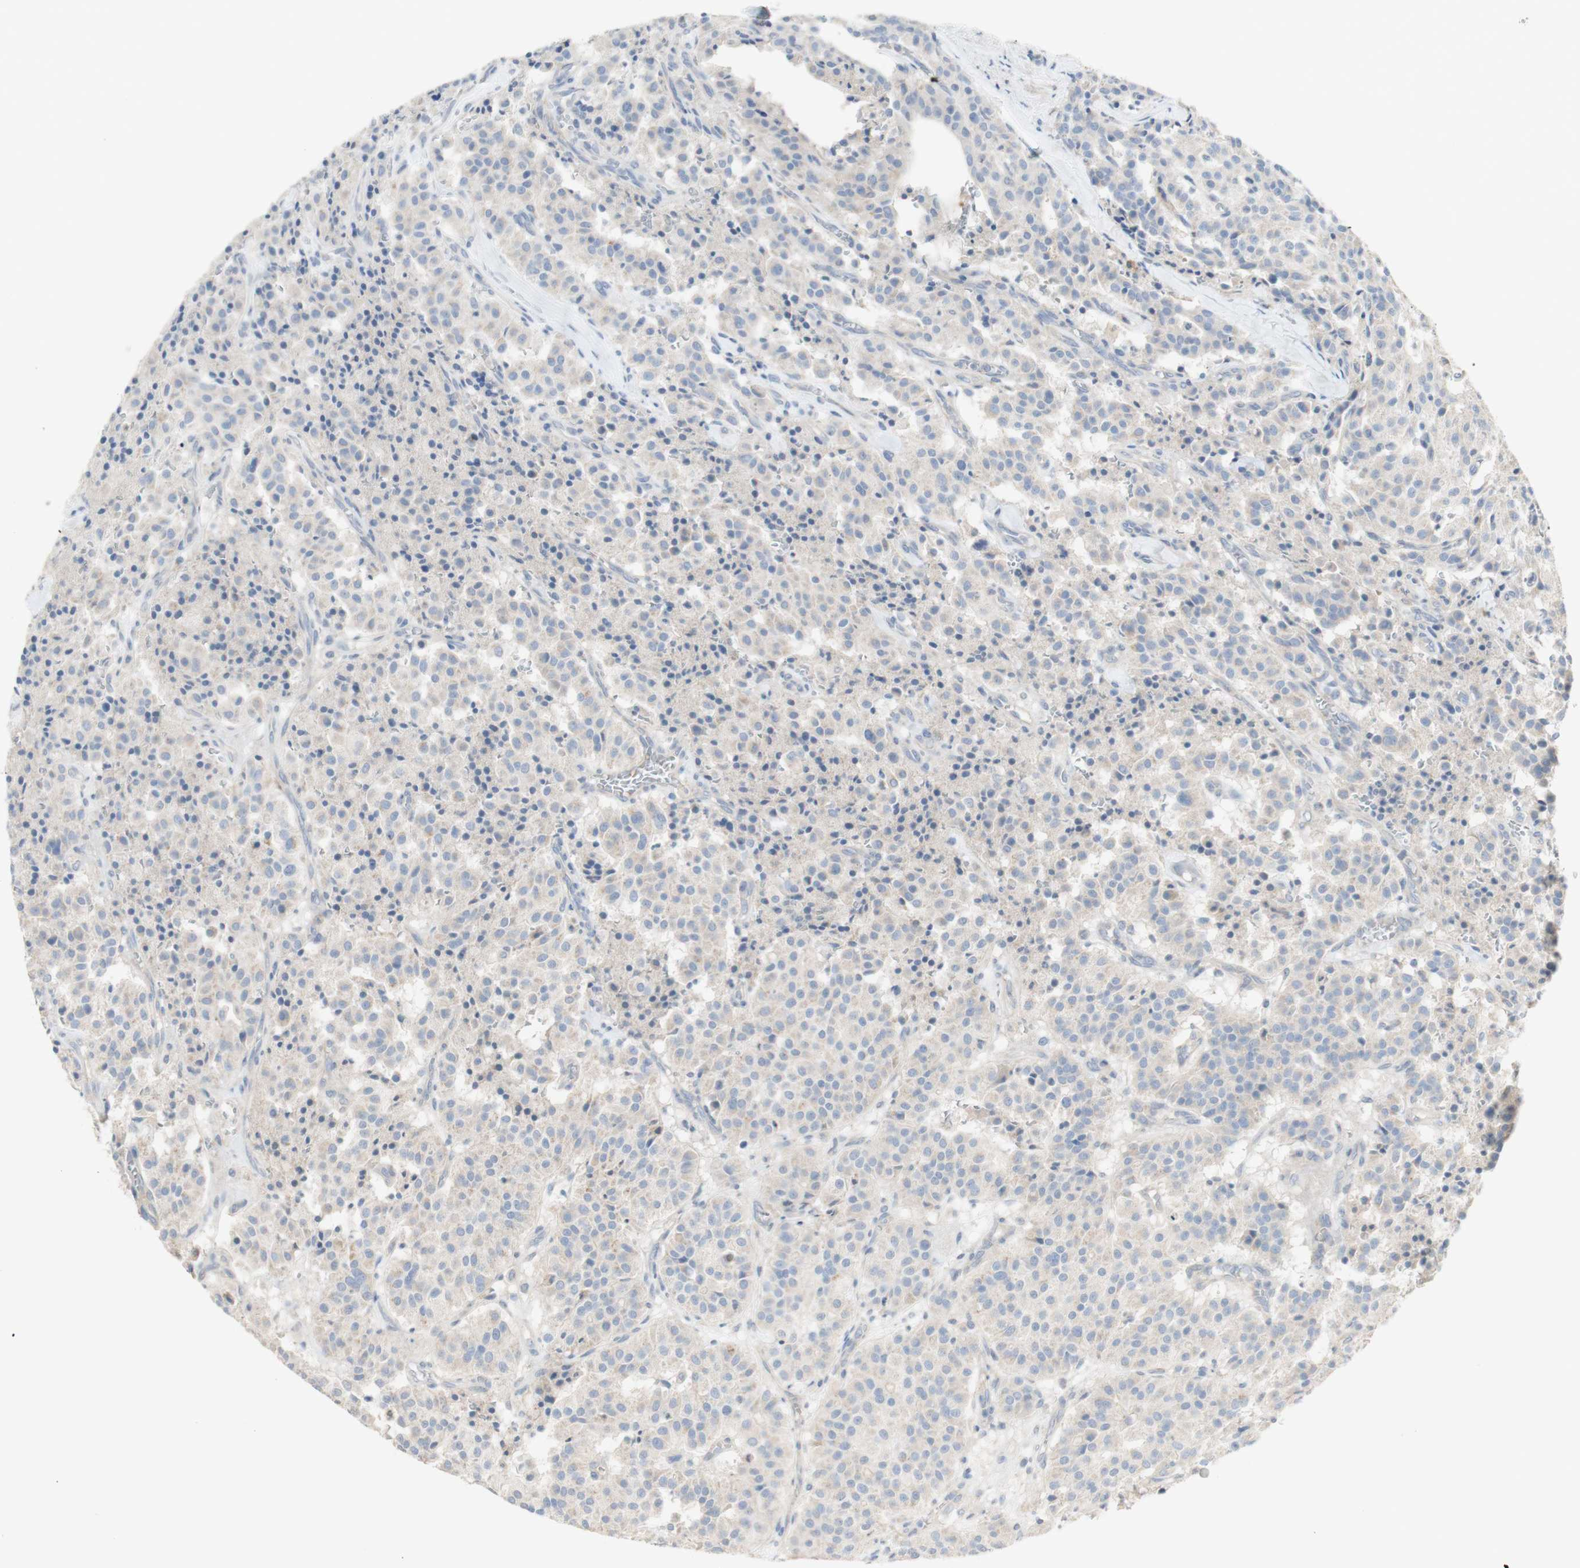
{"staining": {"intensity": "weak", "quantity": "25%-75%", "location": "cytoplasmic/membranous"}, "tissue": "carcinoid", "cell_type": "Tumor cells", "image_type": "cancer", "snomed": [{"axis": "morphology", "description": "Carcinoid, malignant, NOS"}, {"axis": "topography", "description": "Lung"}], "caption": "Brown immunohistochemical staining in human malignant carcinoid demonstrates weak cytoplasmic/membranous positivity in about 25%-75% of tumor cells. The staining is performed using DAB (3,3'-diaminobenzidine) brown chromogen to label protein expression. The nuclei are counter-stained blue using hematoxylin.", "gene": "MANEA", "patient": {"sex": "male", "age": 30}}